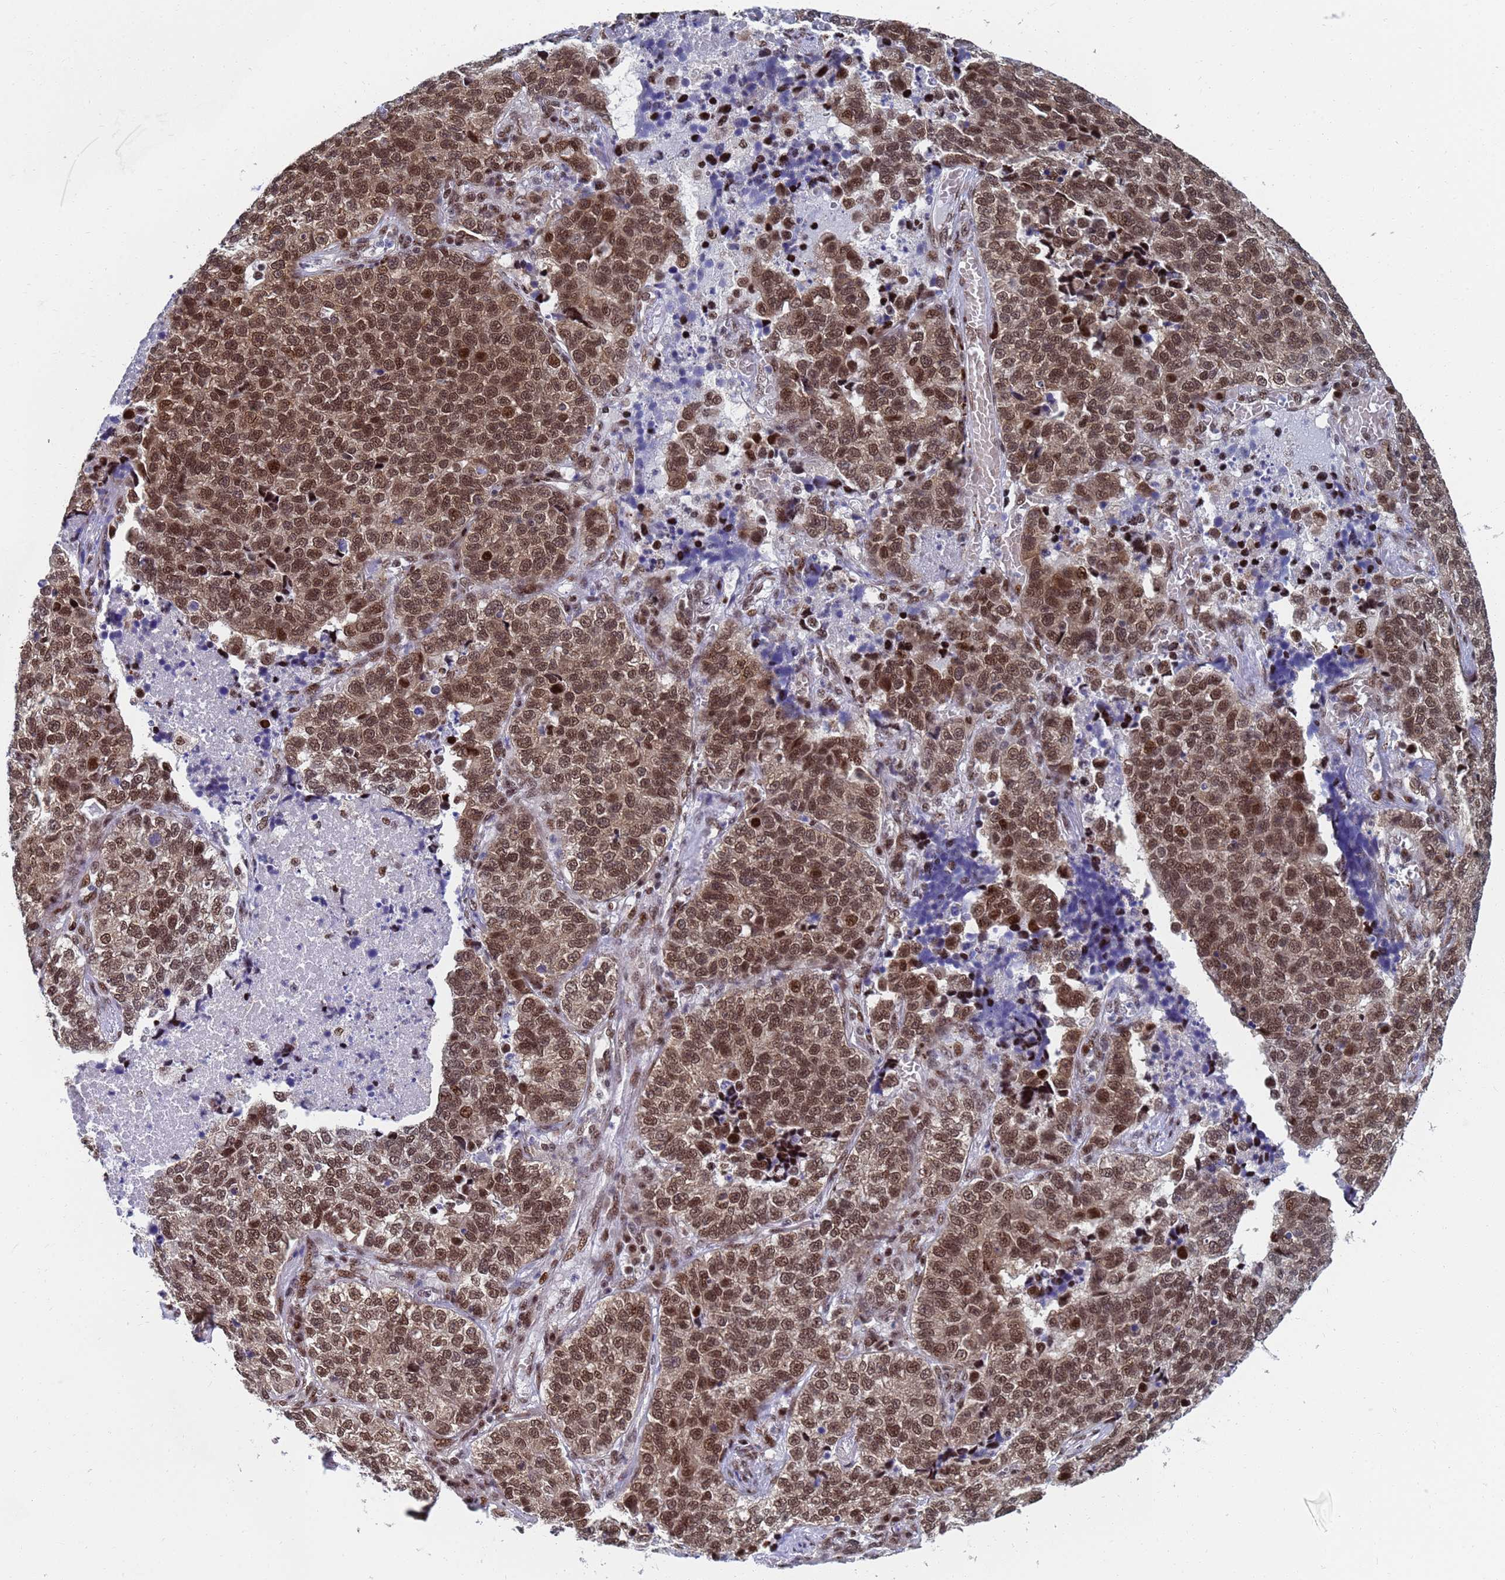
{"staining": {"intensity": "strong", "quantity": ">75%", "location": "nuclear"}, "tissue": "lung cancer", "cell_type": "Tumor cells", "image_type": "cancer", "snomed": [{"axis": "morphology", "description": "Adenocarcinoma, NOS"}, {"axis": "topography", "description": "Lung"}], "caption": "Immunohistochemistry (IHC) micrograph of neoplastic tissue: human adenocarcinoma (lung) stained using immunohistochemistry (IHC) shows high levels of strong protein expression localized specifically in the nuclear of tumor cells, appearing as a nuclear brown color.", "gene": "AP5Z1", "patient": {"sex": "male", "age": 49}}